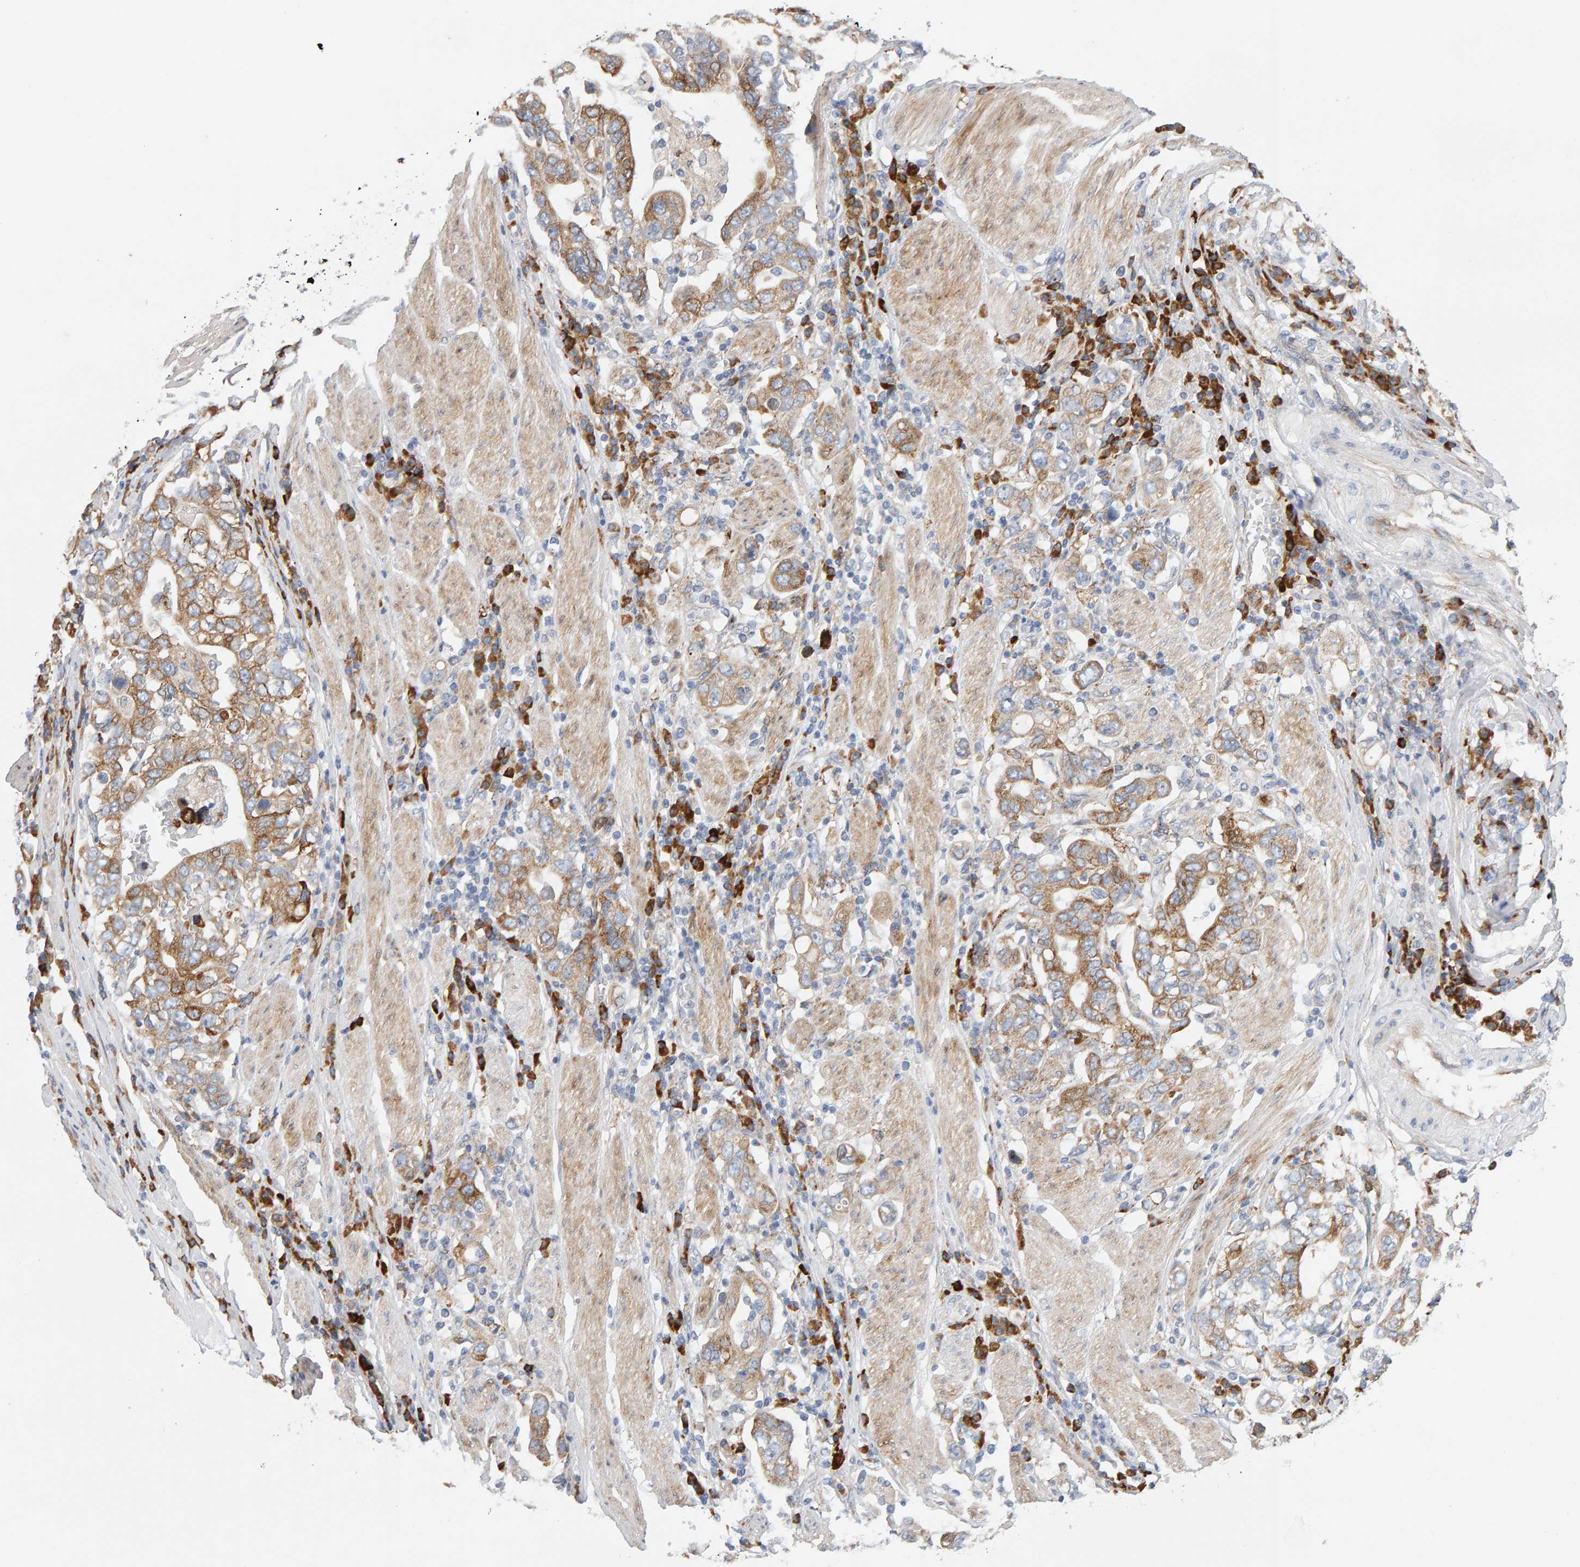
{"staining": {"intensity": "moderate", "quantity": ">75%", "location": "cytoplasmic/membranous"}, "tissue": "stomach cancer", "cell_type": "Tumor cells", "image_type": "cancer", "snomed": [{"axis": "morphology", "description": "Adenocarcinoma, NOS"}, {"axis": "topography", "description": "Stomach, upper"}], "caption": "IHC of human stomach adenocarcinoma exhibits medium levels of moderate cytoplasmic/membranous expression in approximately >75% of tumor cells. (DAB (3,3'-diaminobenzidine) IHC, brown staining for protein, blue staining for nuclei).", "gene": "ENGASE", "patient": {"sex": "male", "age": 62}}